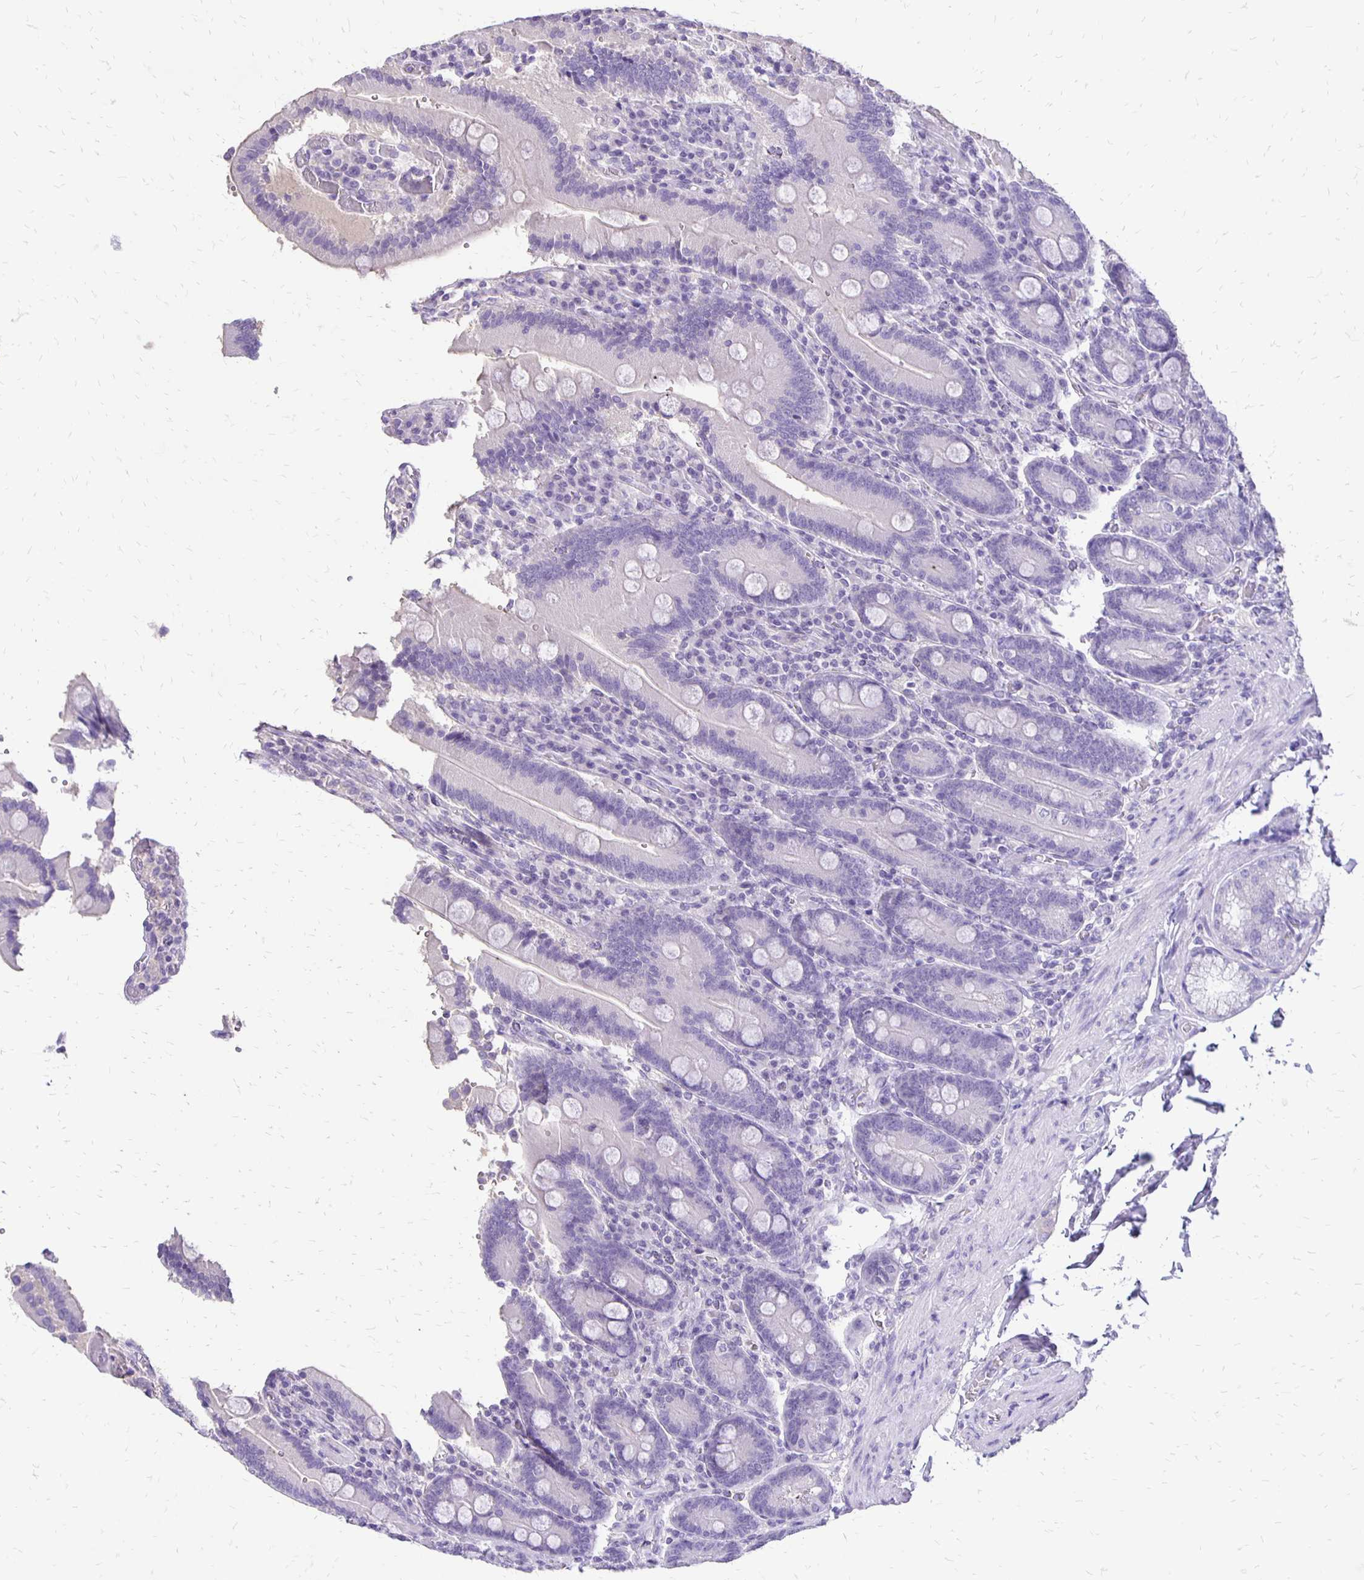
{"staining": {"intensity": "negative", "quantity": "none", "location": "none"}, "tissue": "duodenum", "cell_type": "Glandular cells", "image_type": "normal", "snomed": [{"axis": "morphology", "description": "Normal tissue, NOS"}, {"axis": "topography", "description": "Duodenum"}], "caption": "Immunohistochemistry of benign duodenum demonstrates no staining in glandular cells.", "gene": "ANKRD45", "patient": {"sex": "female", "age": 62}}